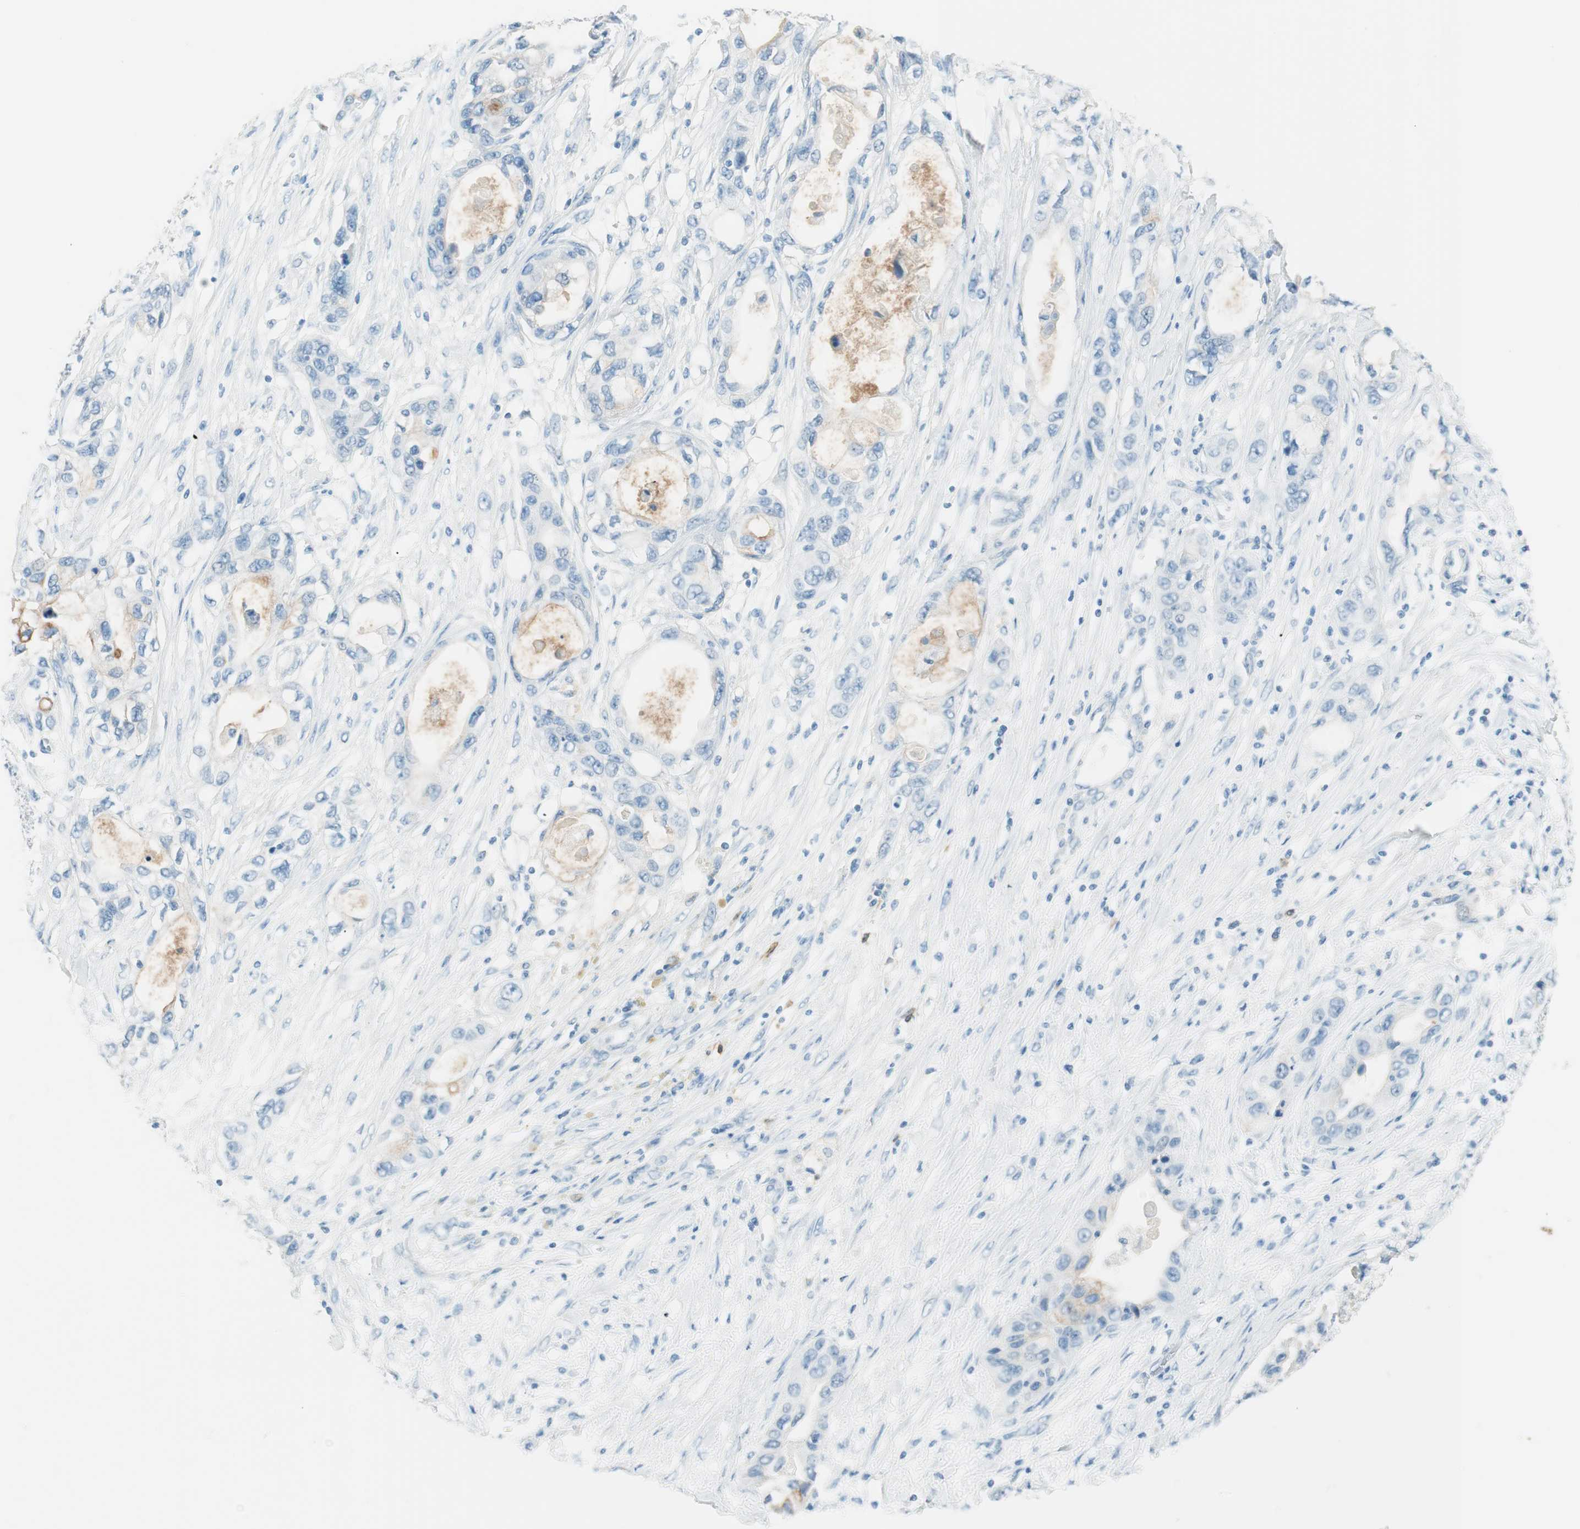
{"staining": {"intensity": "negative", "quantity": "none", "location": "none"}, "tissue": "pancreatic cancer", "cell_type": "Tumor cells", "image_type": "cancer", "snomed": [{"axis": "morphology", "description": "Adenocarcinoma, NOS"}, {"axis": "topography", "description": "Pancreas"}], "caption": "Tumor cells show no significant expression in pancreatic adenocarcinoma.", "gene": "TNFRSF13C", "patient": {"sex": "female", "age": 70}}